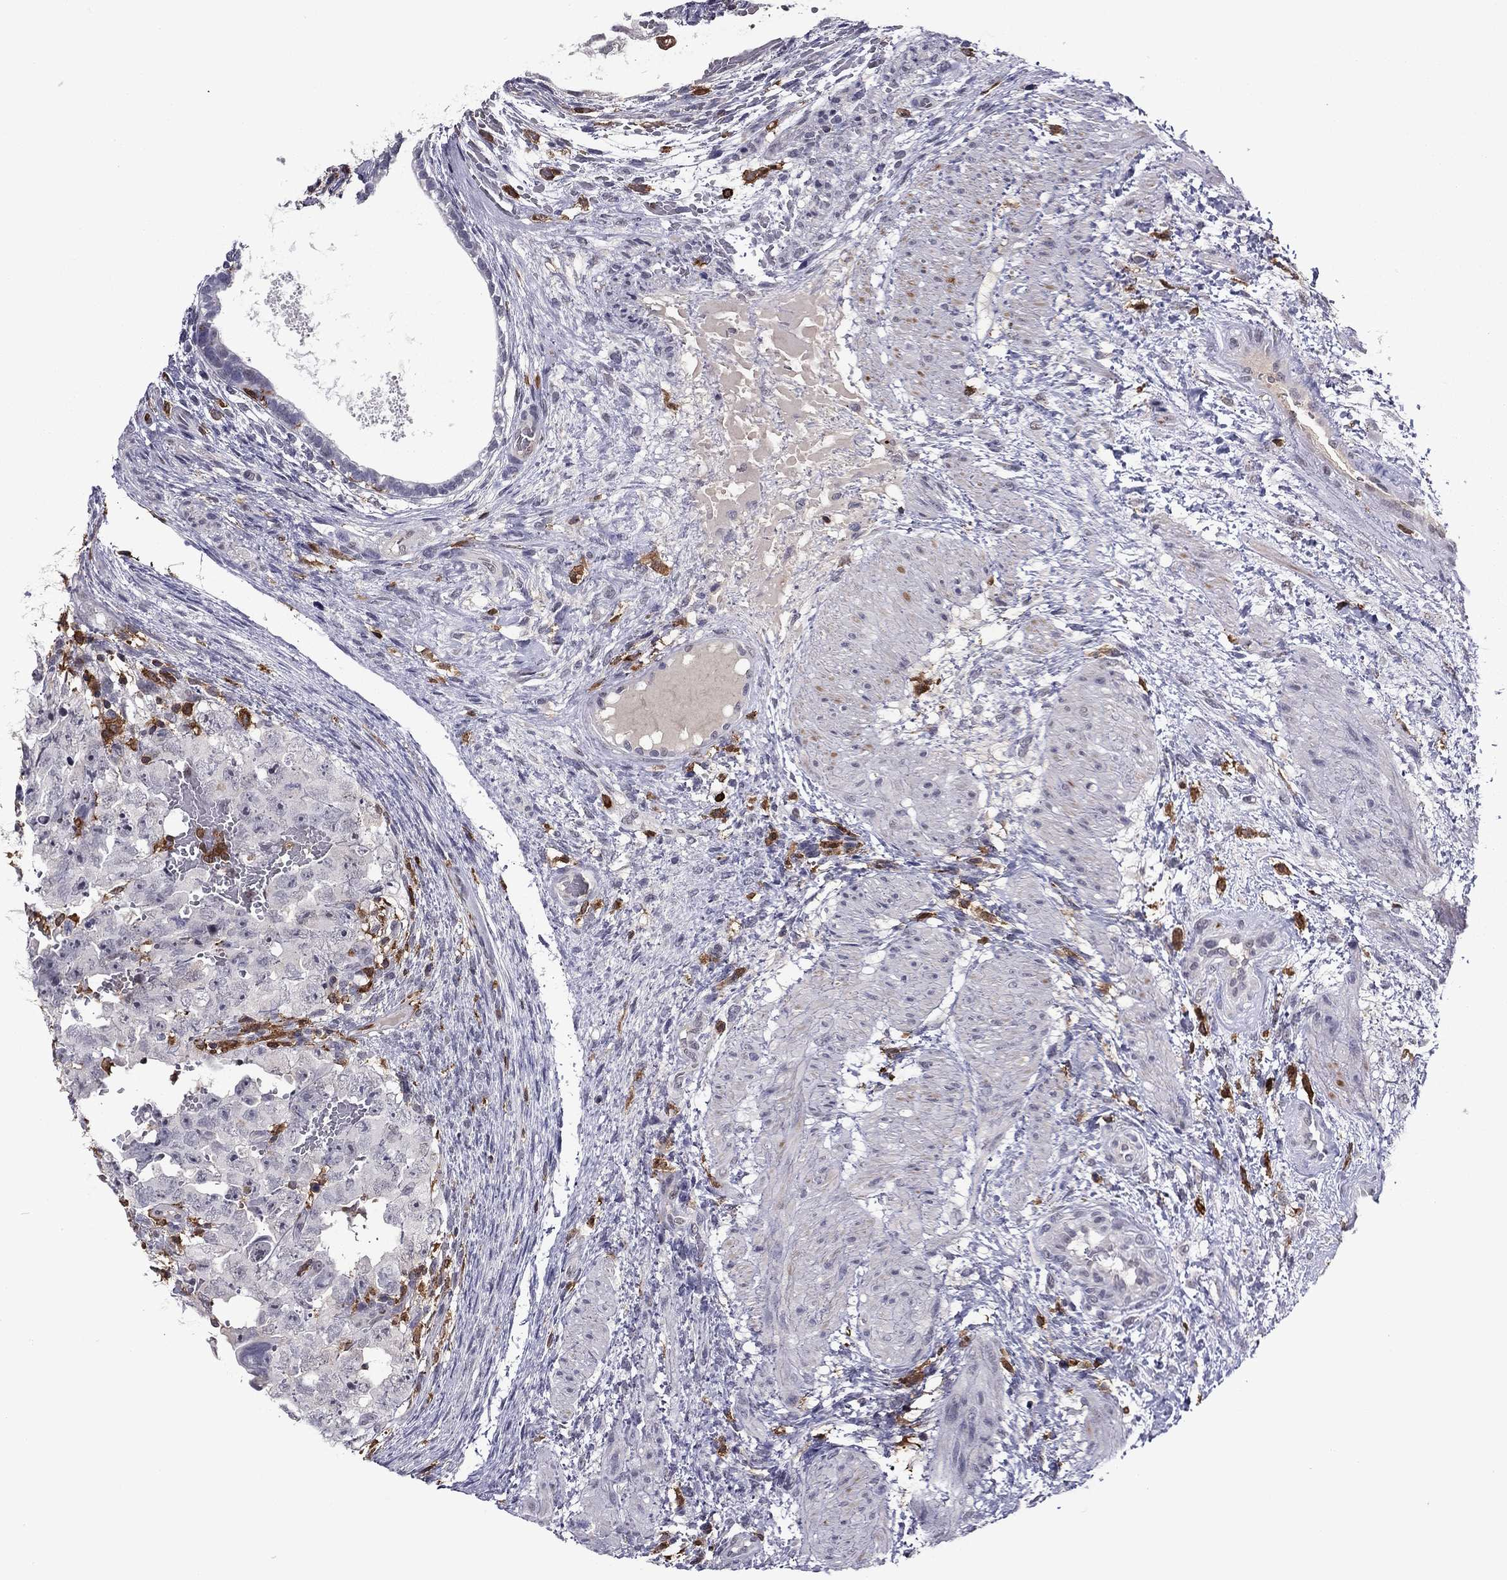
{"staining": {"intensity": "negative", "quantity": "none", "location": "none"}, "tissue": "testis cancer", "cell_type": "Tumor cells", "image_type": "cancer", "snomed": [{"axis": "morphology", "description": "Normal tissue, NOS"}, {"axis": "morphology", "description": "Carcinoma, Embryonal, NOS"}, {"axis": "topography", "description": "Testis"}, {"axis": "topography", "description": "Epididymis"}], "caption": "Image shows no significant protein positivity in tumor cells of testis cancer.", "gene": "PLCB2", "patient": {"sex": "male", "age": 24}}